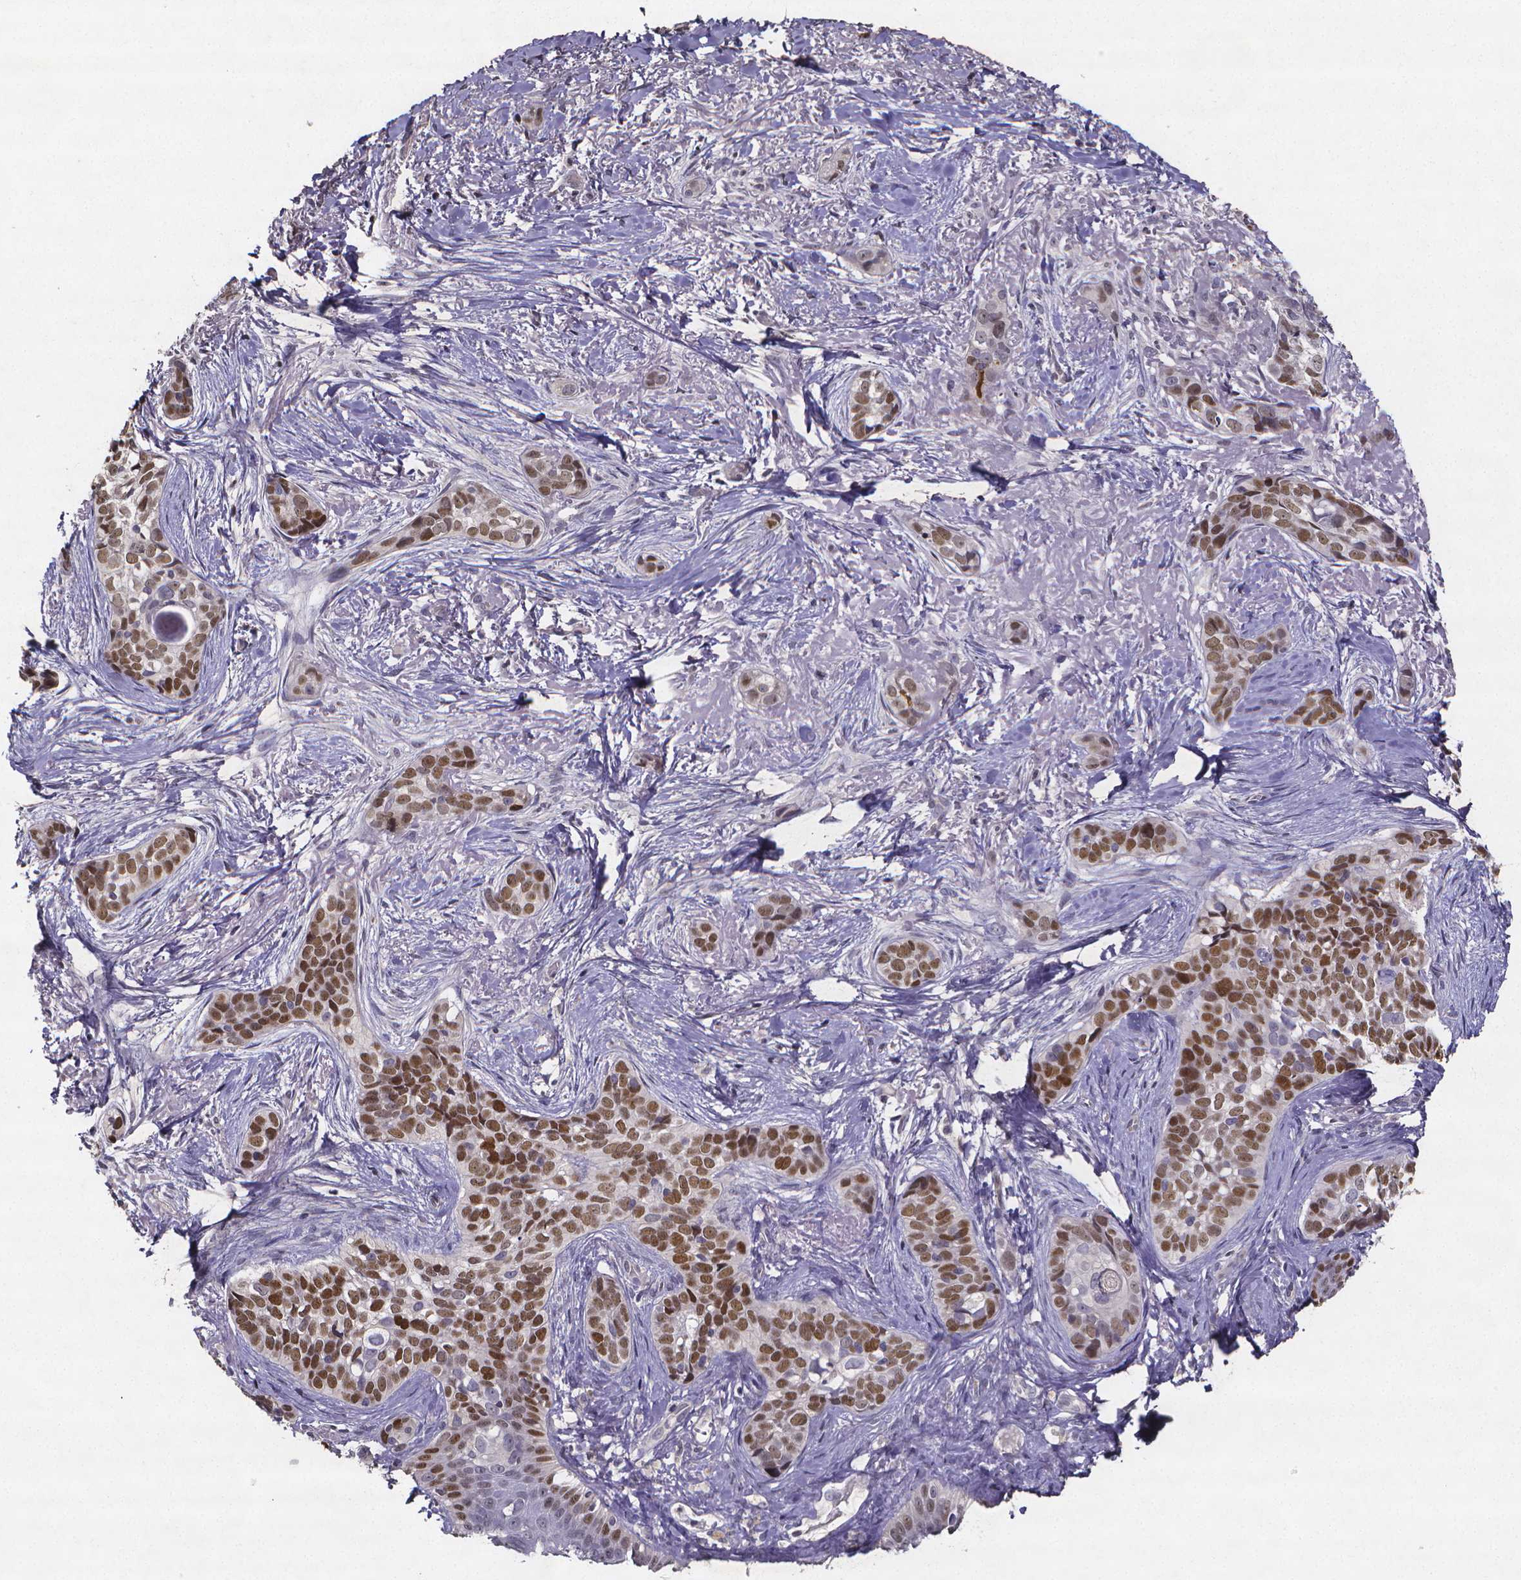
{"staining": {"intensity": "strong", "quantity": "25%-75%", "location": "nuclear"}, "tissue": "skin cancer", "cell_type": "Tumor cells", "image_type": "cancer", "snomed": [{"axis": "morphology", "description": "Basal cell carcinoma"}, {"axis": "topography", "description": "Skin"}], "caption": "Protein analysis of skin basal cell carcinoma tissue exhibits strong nuclear positivity in approximately 25%-75% of tumor cells.", "gene": "TP73", "patient": {"sex": "male", "age": 87}}